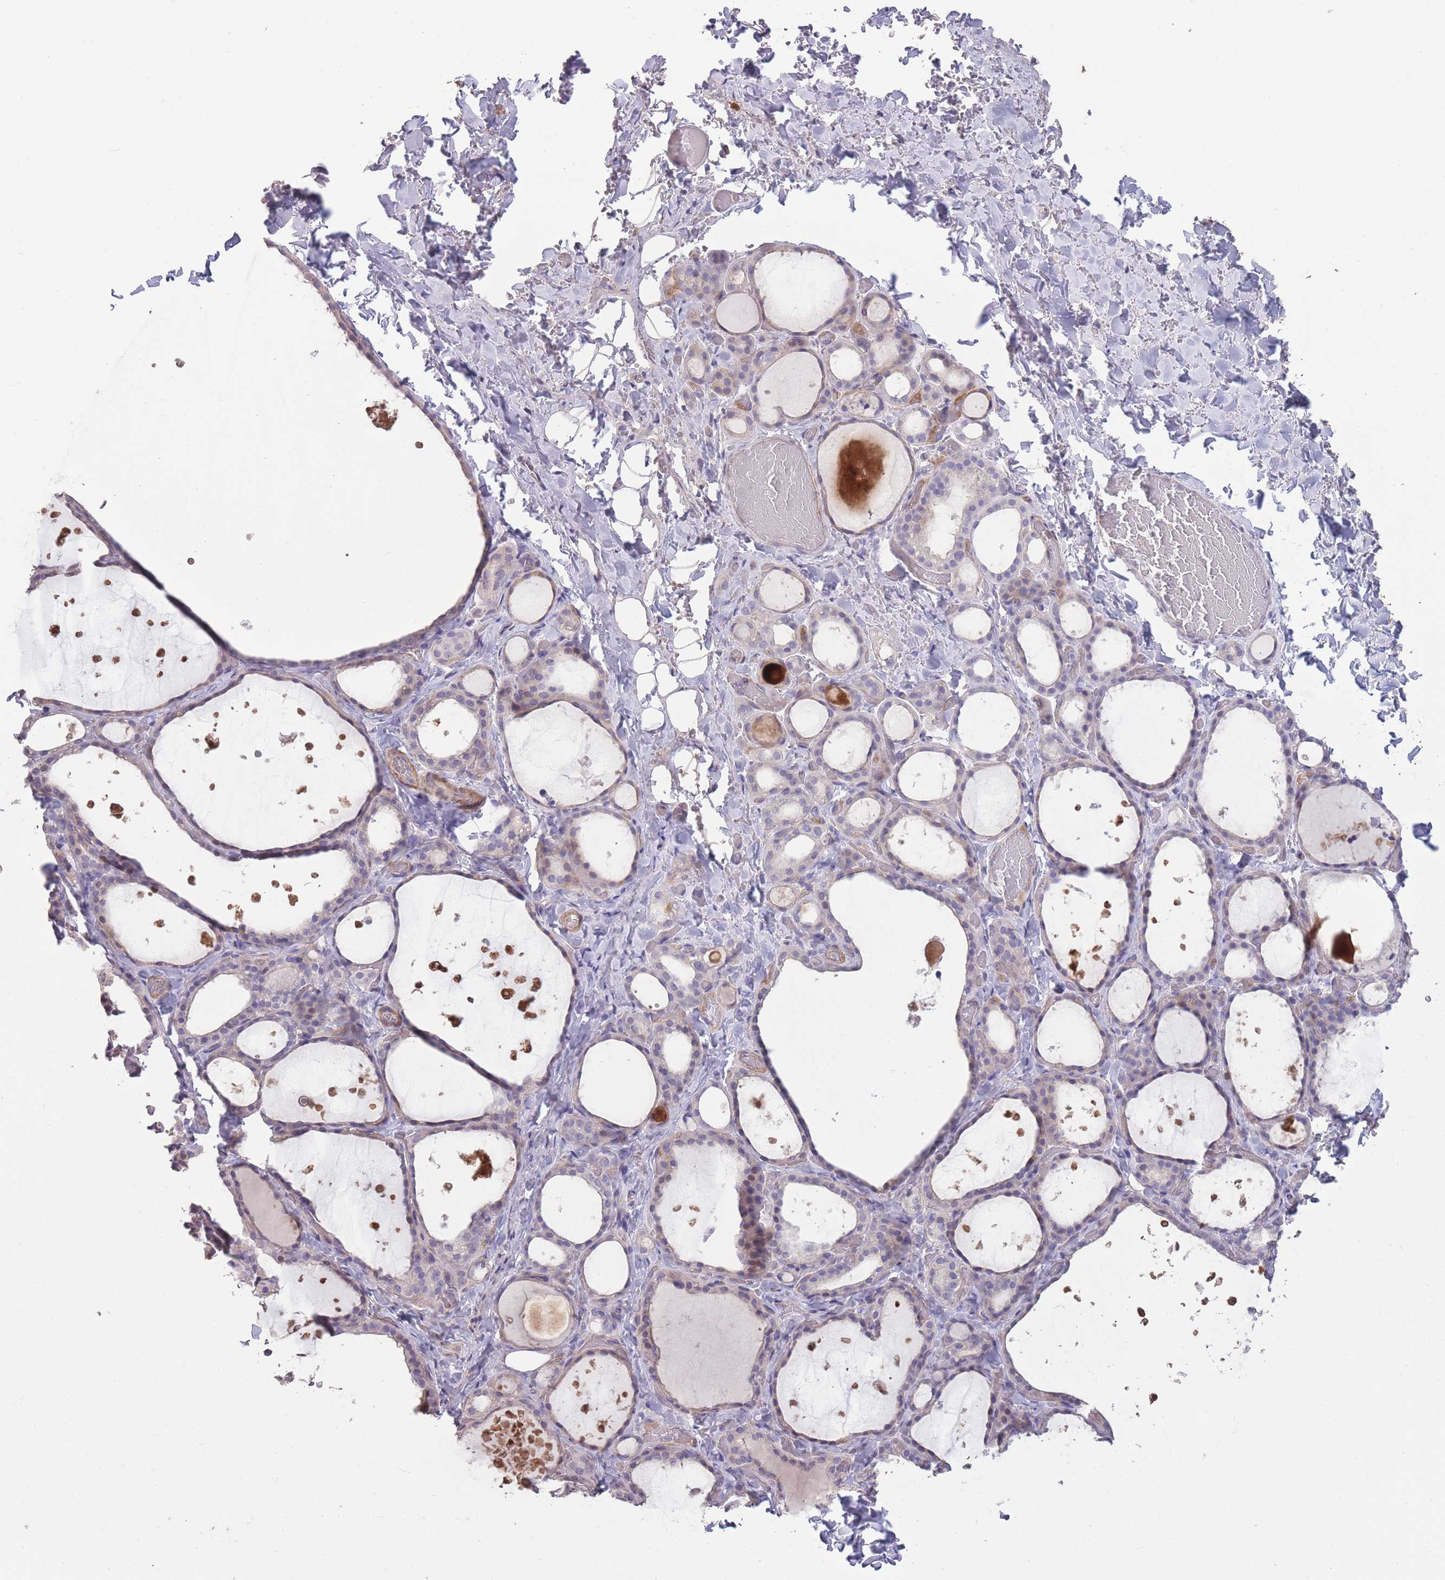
{"staining": {"intensity": "negative", "quantity": "none", "location": "none"}, "tissue": "thyroid gland", "cell_type": "Glandular cells", "image_type": "normal", "snomed": [{"axis": "morphology", "description": "Normal tissue, NOS"}, {"axis": "topography", "description": "Thyroid gland"}], "caption": "Human thyroid gland stained for a protein using IHC displays no expression in glandular cells.", "gene": "RSPH10B2", "patient": {"sex": "female", "age": 44}}